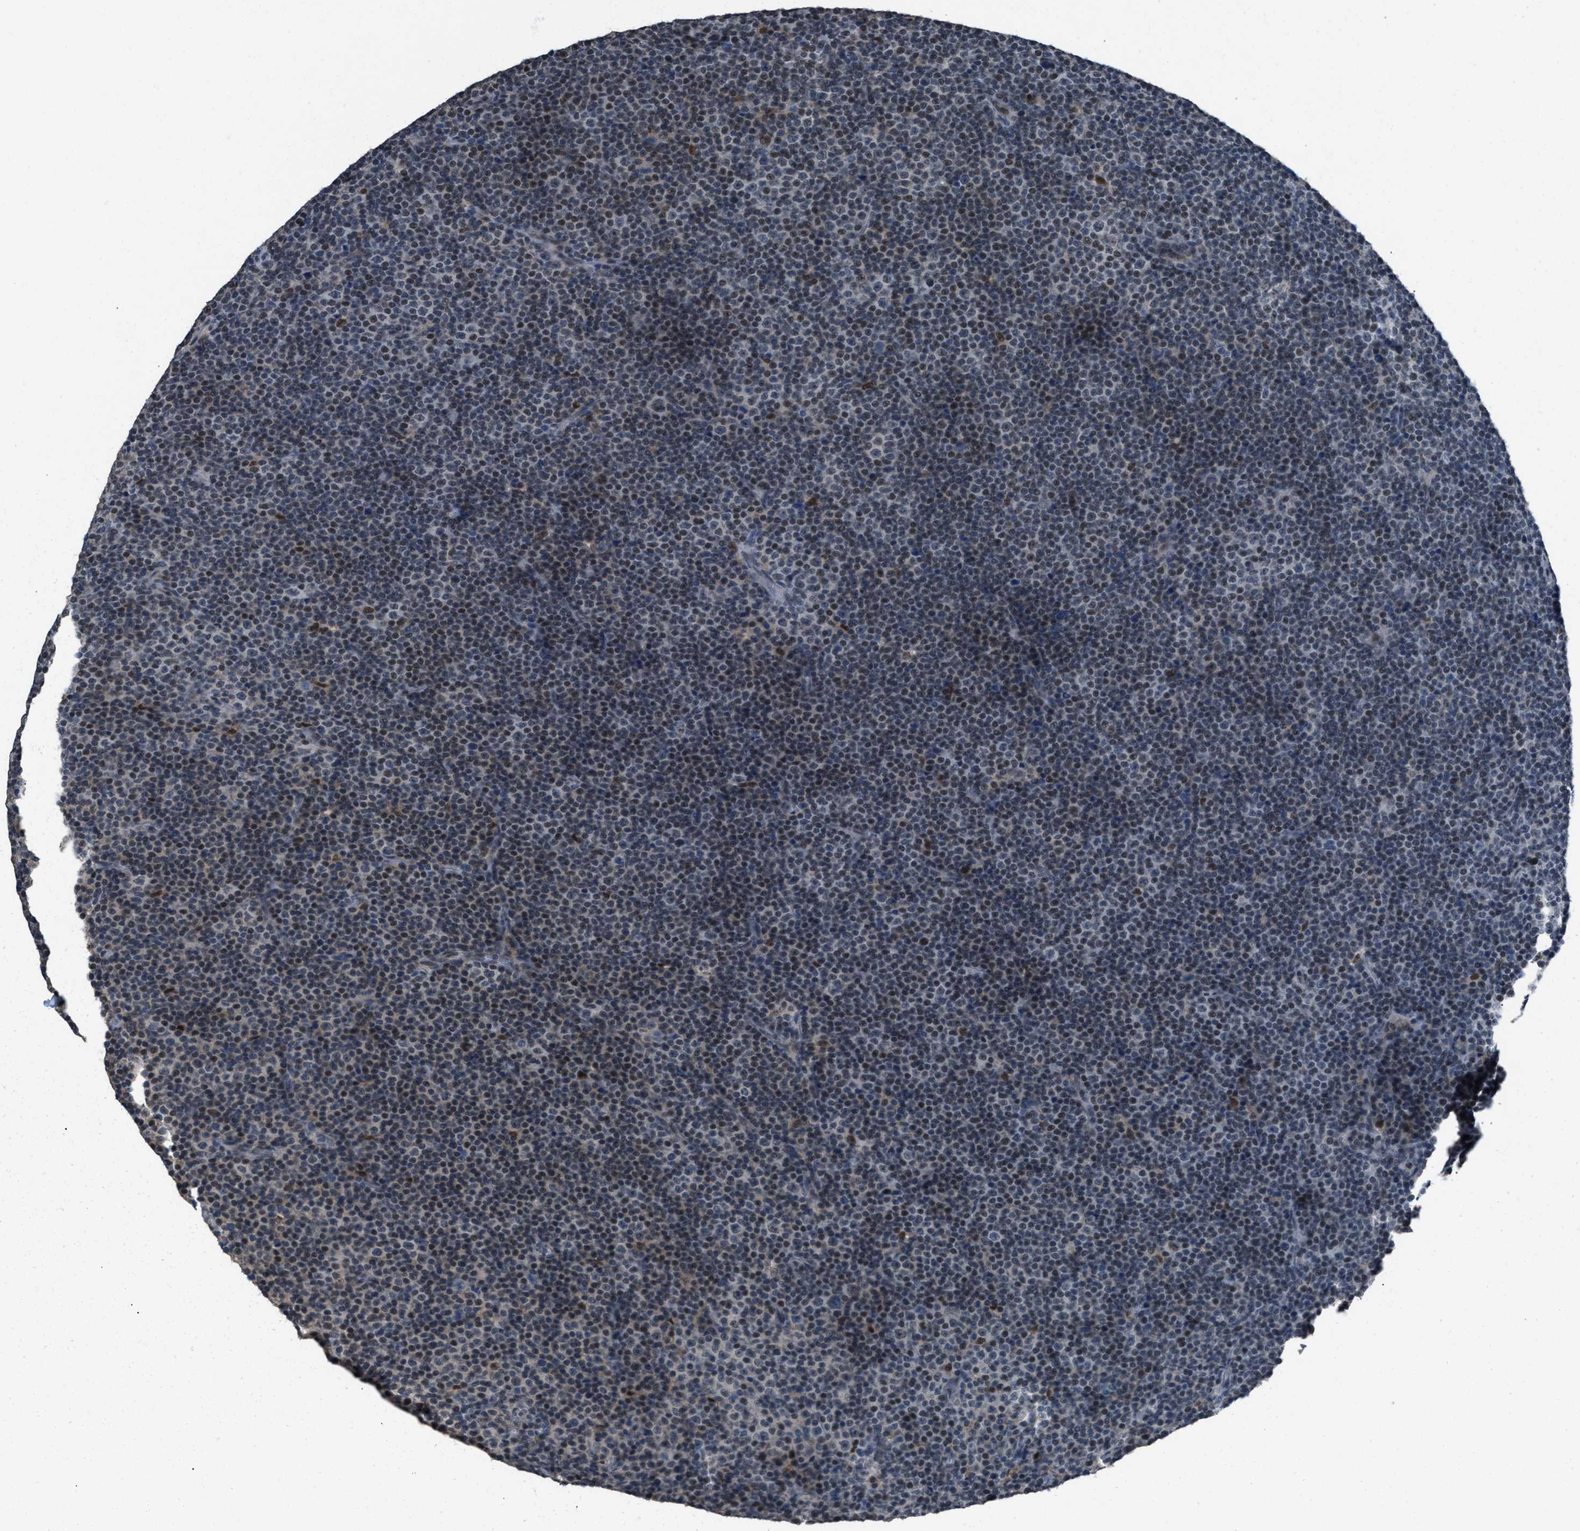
{"staining": {"intensity": "weak", "quantity": "25%-75%", "location": "nuclear"}, "tissue": "lymphoma", "cell_type": "Tumor cells", "image_type": "cancer", "snomed": [{"axis": "morphology", "description": "Malignant lymphoma, non-Hodgkin's type, Low grade"}, {"axis": "topography", "description": "Lymph node"}], "caption": "A low amount of weak nuclear expression is identified in approximately 25%-75% of tumor cells in malignant lymphoma, non-Hodgkin's type (low-grade) tissue.", "gene": "ZNF276", "patient": {"sex": "female", "age": 67}}